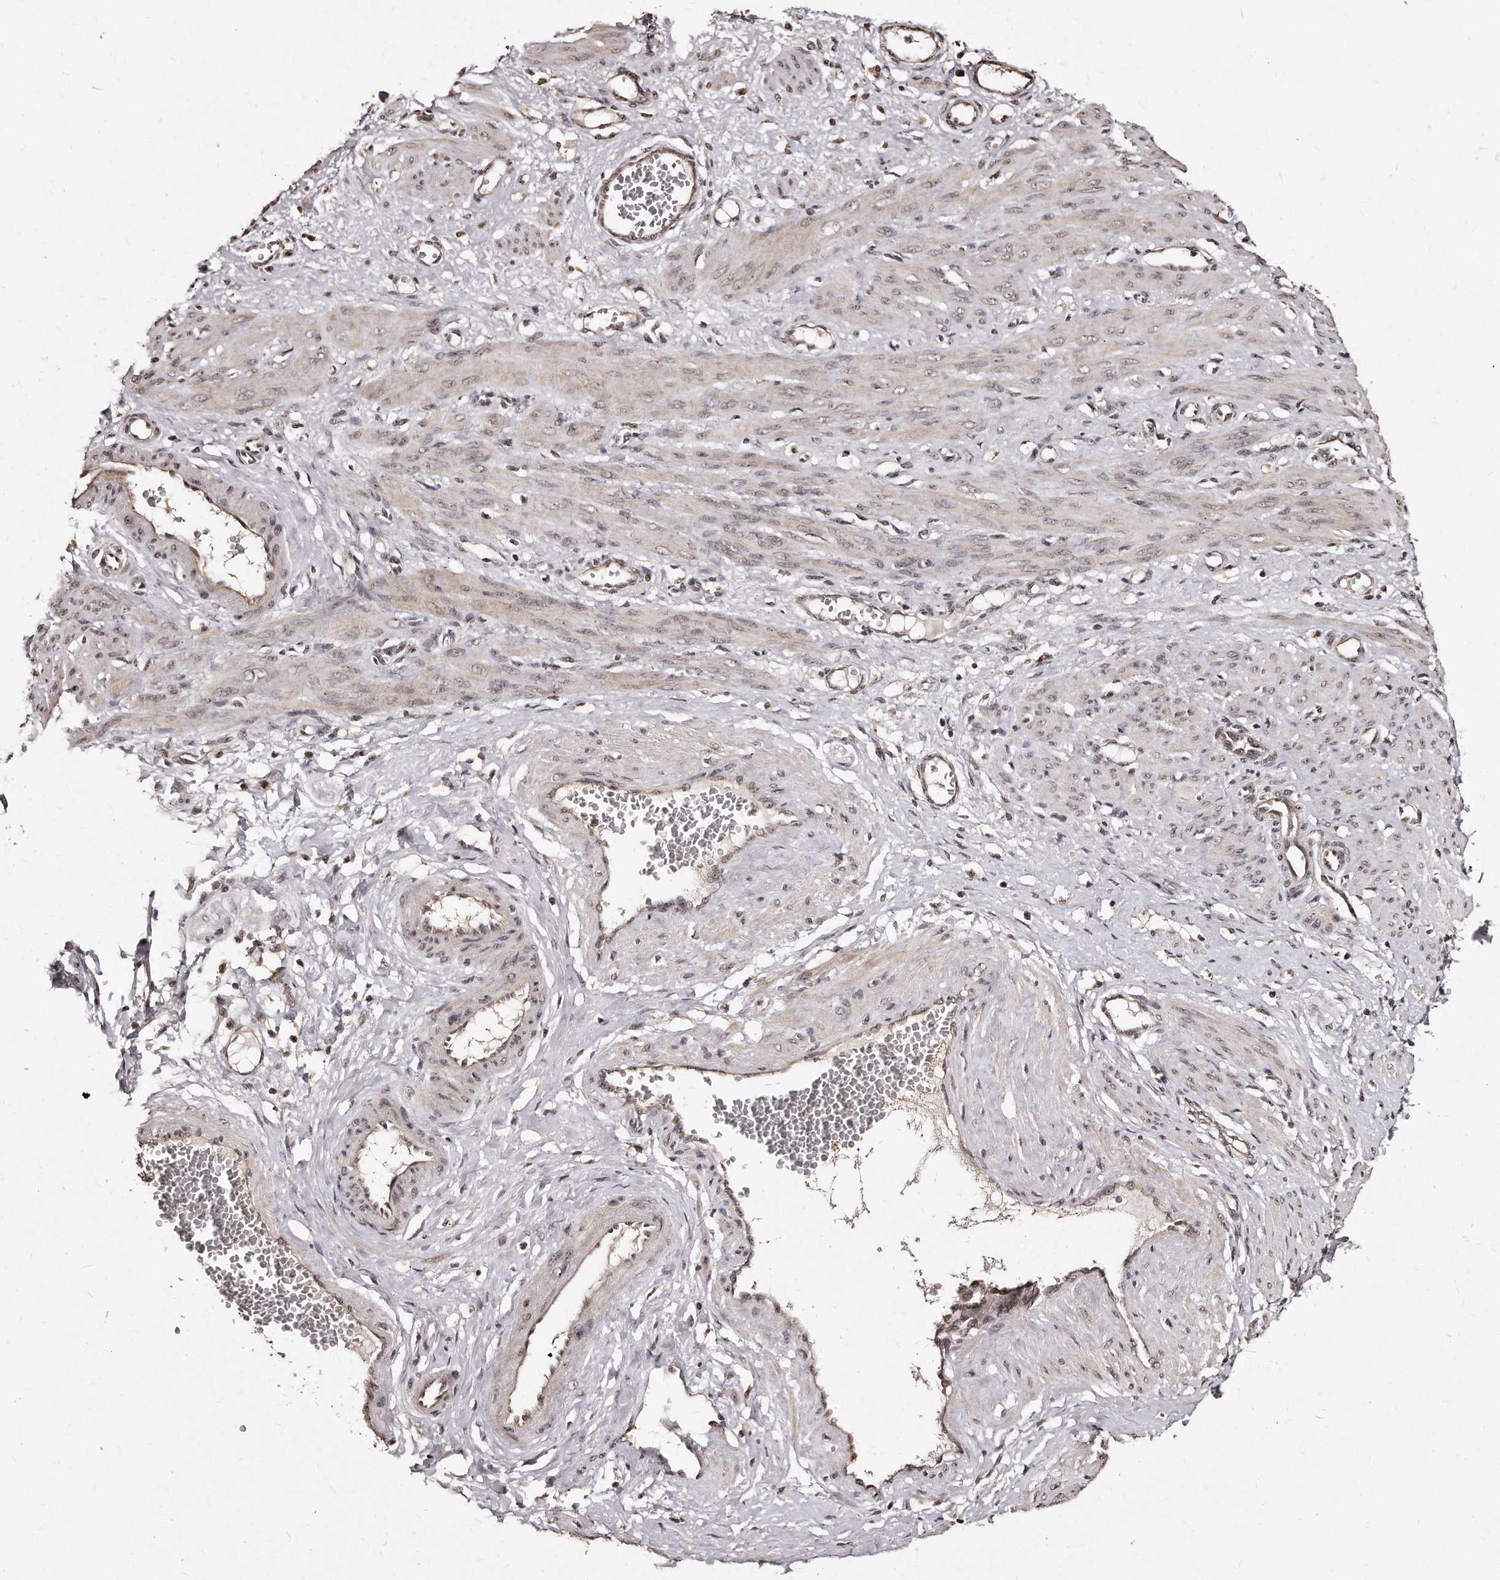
{"staining": {"intensity": "weak", "quantity": ">75%", "location": "cytoplasmic/membranous,nuclear"}, "tissue": "smooth muscle", "cell_type": "Smooth muscle cells", "image_type": "normal", "snomed": [{"axis": "morphology", "description": "Normal tissue, NOS"}, {"axis": "topography", "description": "Endometrium"}], "caption": "Immunohistochemistry (IHC) of benign smooth muscle reveals low levels of weak cytoplasmic/membranous,nuclear positivity in about >75% of smooth muscle cells. The protein is stained brown, and the nuclei are stained in blue (DAB IHC with brightfield microscopy, high magnification).", "gene": "TSHR", "patient": {"sex": "female", "age": 33}}